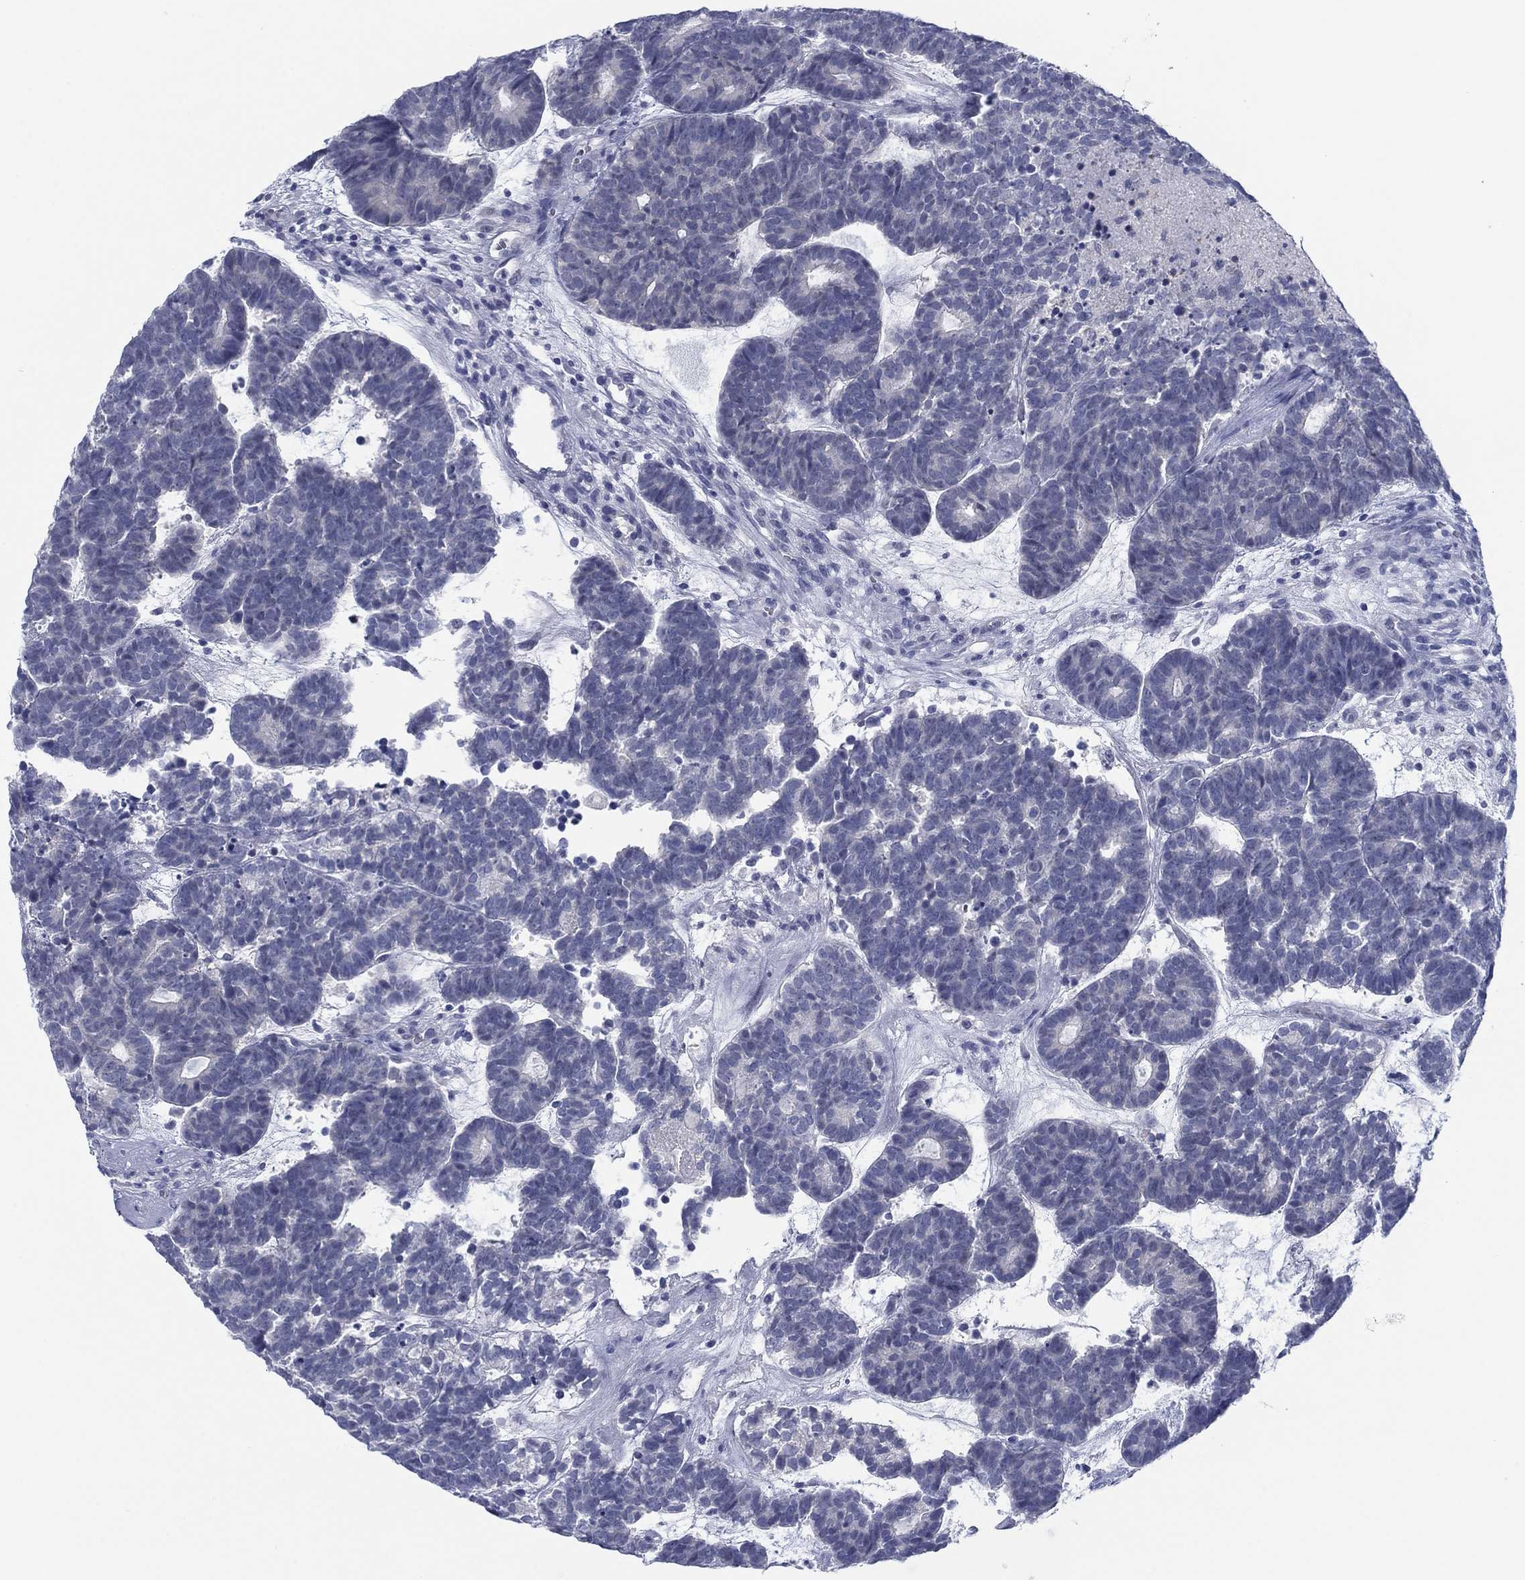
{"staining": {"intensity": "negative", "quantity": "none", "location": "none"}, "tissue": "head and neck cancer", "cell_type": "Tumor cells", "image_type": "cancer", "snomed": [{"axis": "morphology", "description": "Adenocarcinoma, NOS"}, {"axis": "topography", "description": "Head-Neck"}], "caption": "Photomicrograph shows no significant protein staining in tumor cells of adenocarcinoma (head and neck).", "gene": "DNAL1", "patient": {"sex": "female", "age": 81}}